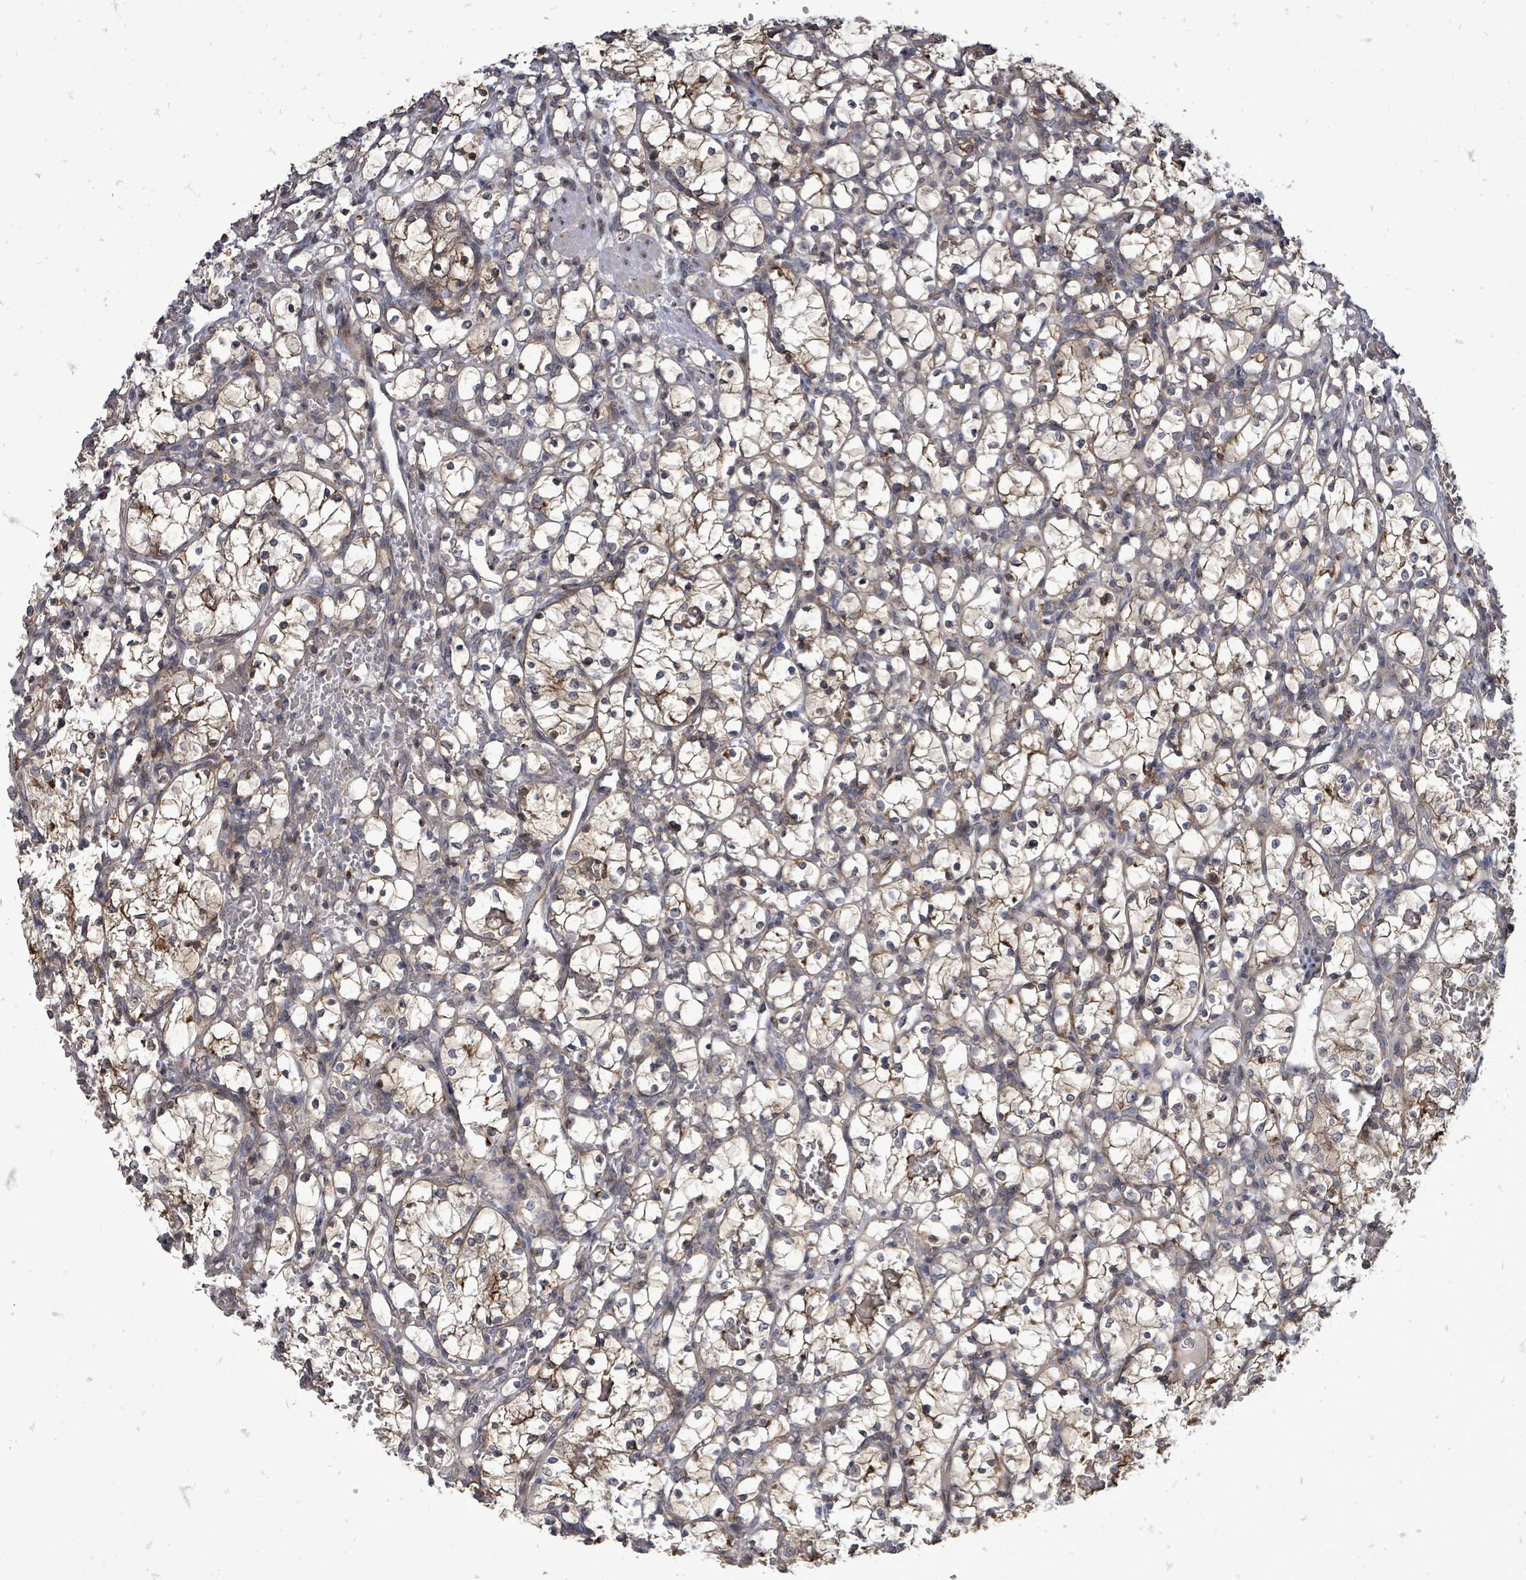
{"staining": {"intensity": "moderate", "quantity": "<25%", "location": "cytoplasmic/membranous"}, "tissue": "renal cancer", "cell_type": "Tumor cells", "image_type": "cancer", "snomed": [{"axis": "morphology", "description": "Adenocarcinoma, NOS"}, {"axis": "topography", "description": "Kidney"}], "caption": "This micrograph displays renal adenocarcinoma stained with IHC to label a protein in brown. The cytoplasmic/membranous of tumor cells show moderate positivity for the protein. Nuclei are counter-stained blue.", "gene": "RALGAPB", "patient": {"sex": "female", "age": 69}}